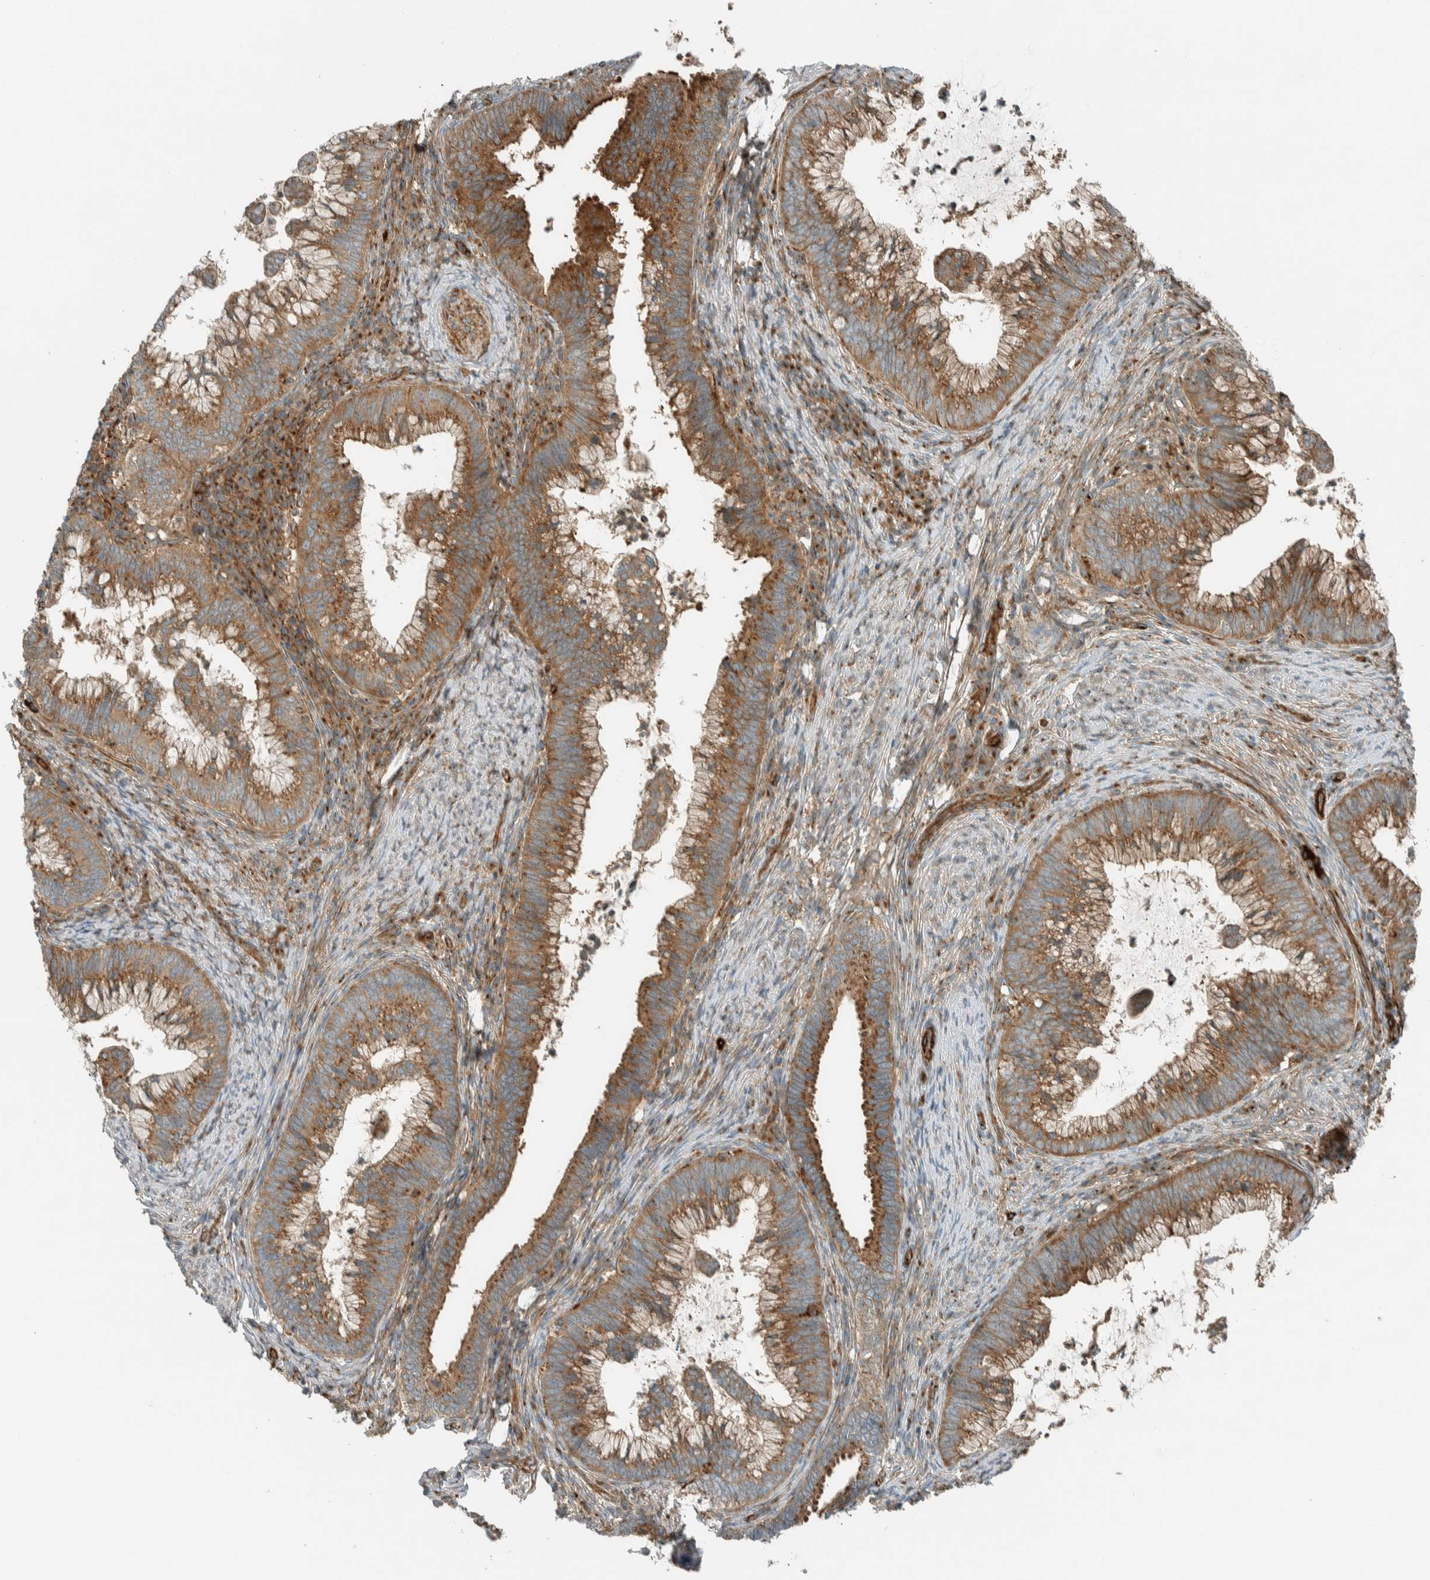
{"staining": {"intensity": "strong", "quantity": ">75%", "location": "cytoplasmic/membranous"}, "tissue": "cervical cancer", "cell_type": "Tumor cells", "image_type": "cancer", "snomed": [{"axis": "morphology", "description": "Adenocarcinoma, NOS"}, {"axis": "topography", "description": "Cervix"}], "caption": "Protein expression analysis of cervical cancer reveals strong cytoplasmic/membranous staining in about >75% of tumor cells.", "gene": "EXOC7", "patient": {"sex": "female", "age": 36}}